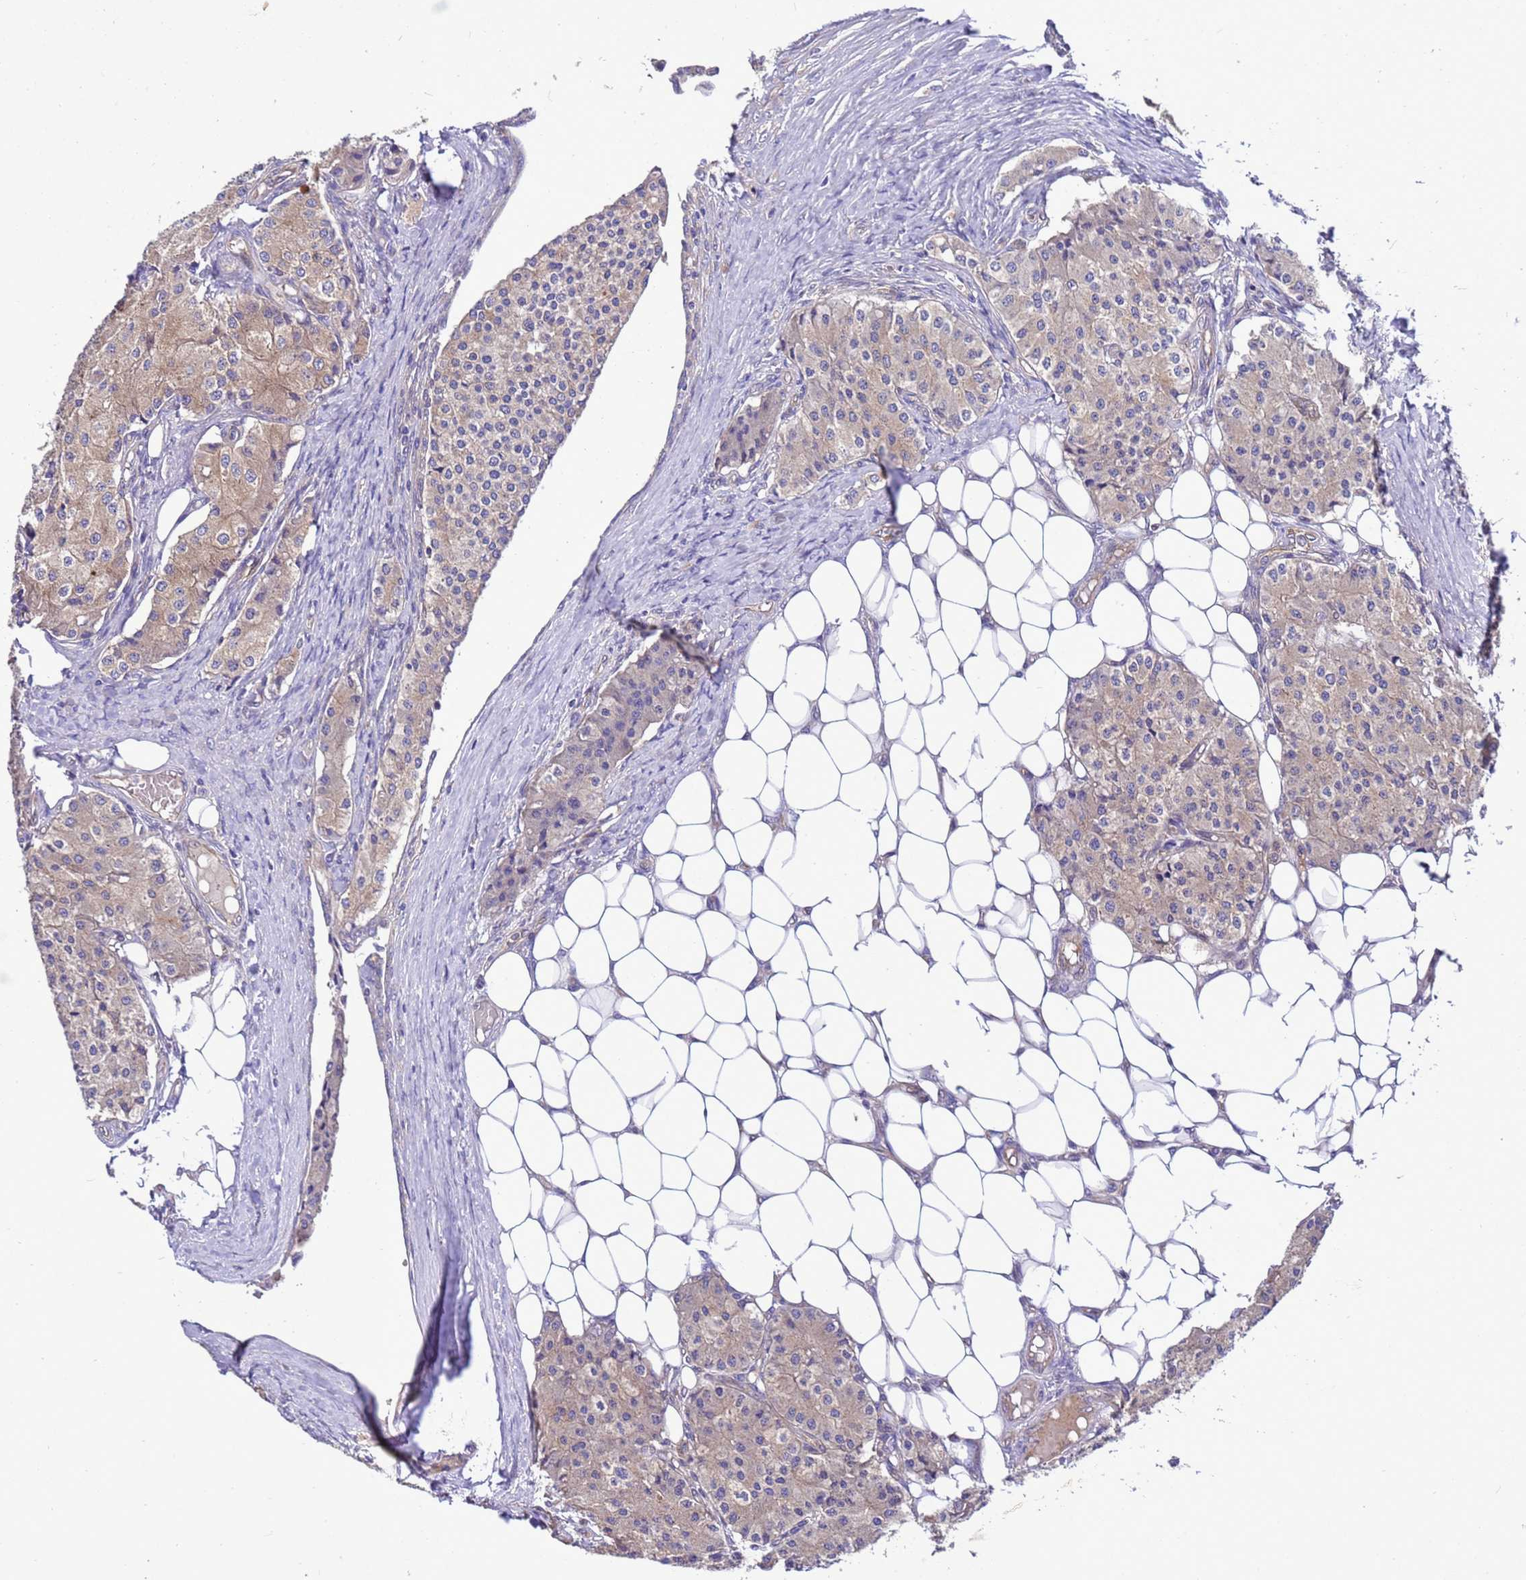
{"staining": {"intensity": "weak", "quantity": "25%-75%", "location": "cytoplasmic/membranous"}, "tissue": "carcinoid", "cell_type": "Tumor cells", "image_type": "cancer", "snomed": [{"axis": "morphology", "description": "Carcinoid, malignant, NOS"}, {"axis": "topography", "description": "Colon"}], "caption": "Carcinoid (malignant) stained for a protein reveals weak cytoplasmic/membranous positivity in tumor cells. The protein of interest is shown in brown color, while the nuclei are stained blue.", "gene": "RABEP2", "patient": {"sex": "female", "age": 52}}